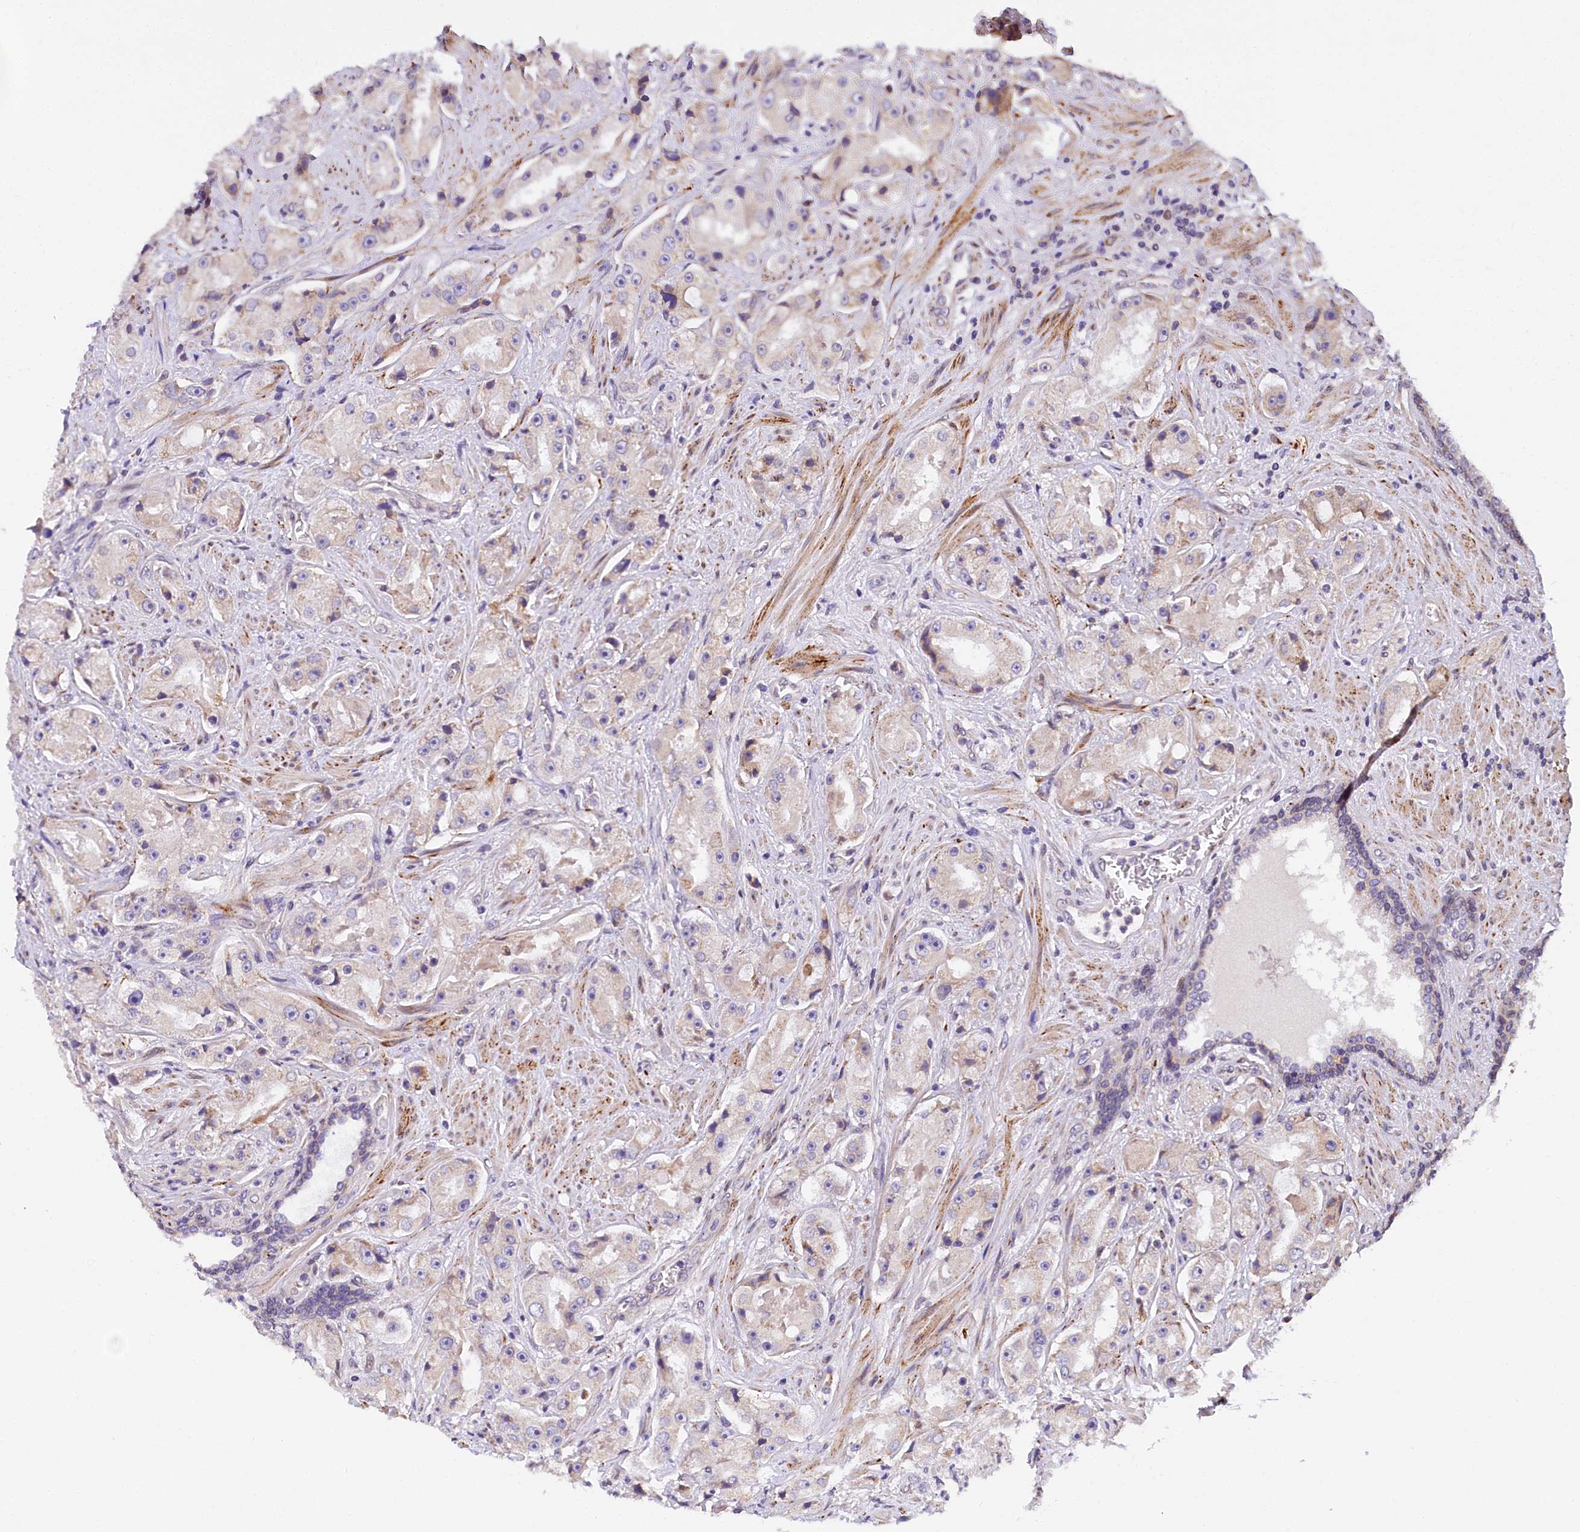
{"staining": {"intensity": "weak", "quantity": "<25%", "location": "cytoplasmic/membranous"}, "tissue": "prostate cancer", "cell_type": "Tumor cells", "image_type": "cancer", "snomed": [{"axis": "morphology", "description": "Adenocarcinoma, High grade"}, {"axis": "topography", "description": "Prostate"}], "caption": "IHC histopathology image of human prostate adenocarcinoma (high-grade) stained for a protein (brown), which displays no expression in tumor cells.", "gene": "SUPV3L1", "patient": {"sex": "male", "age": 73}}